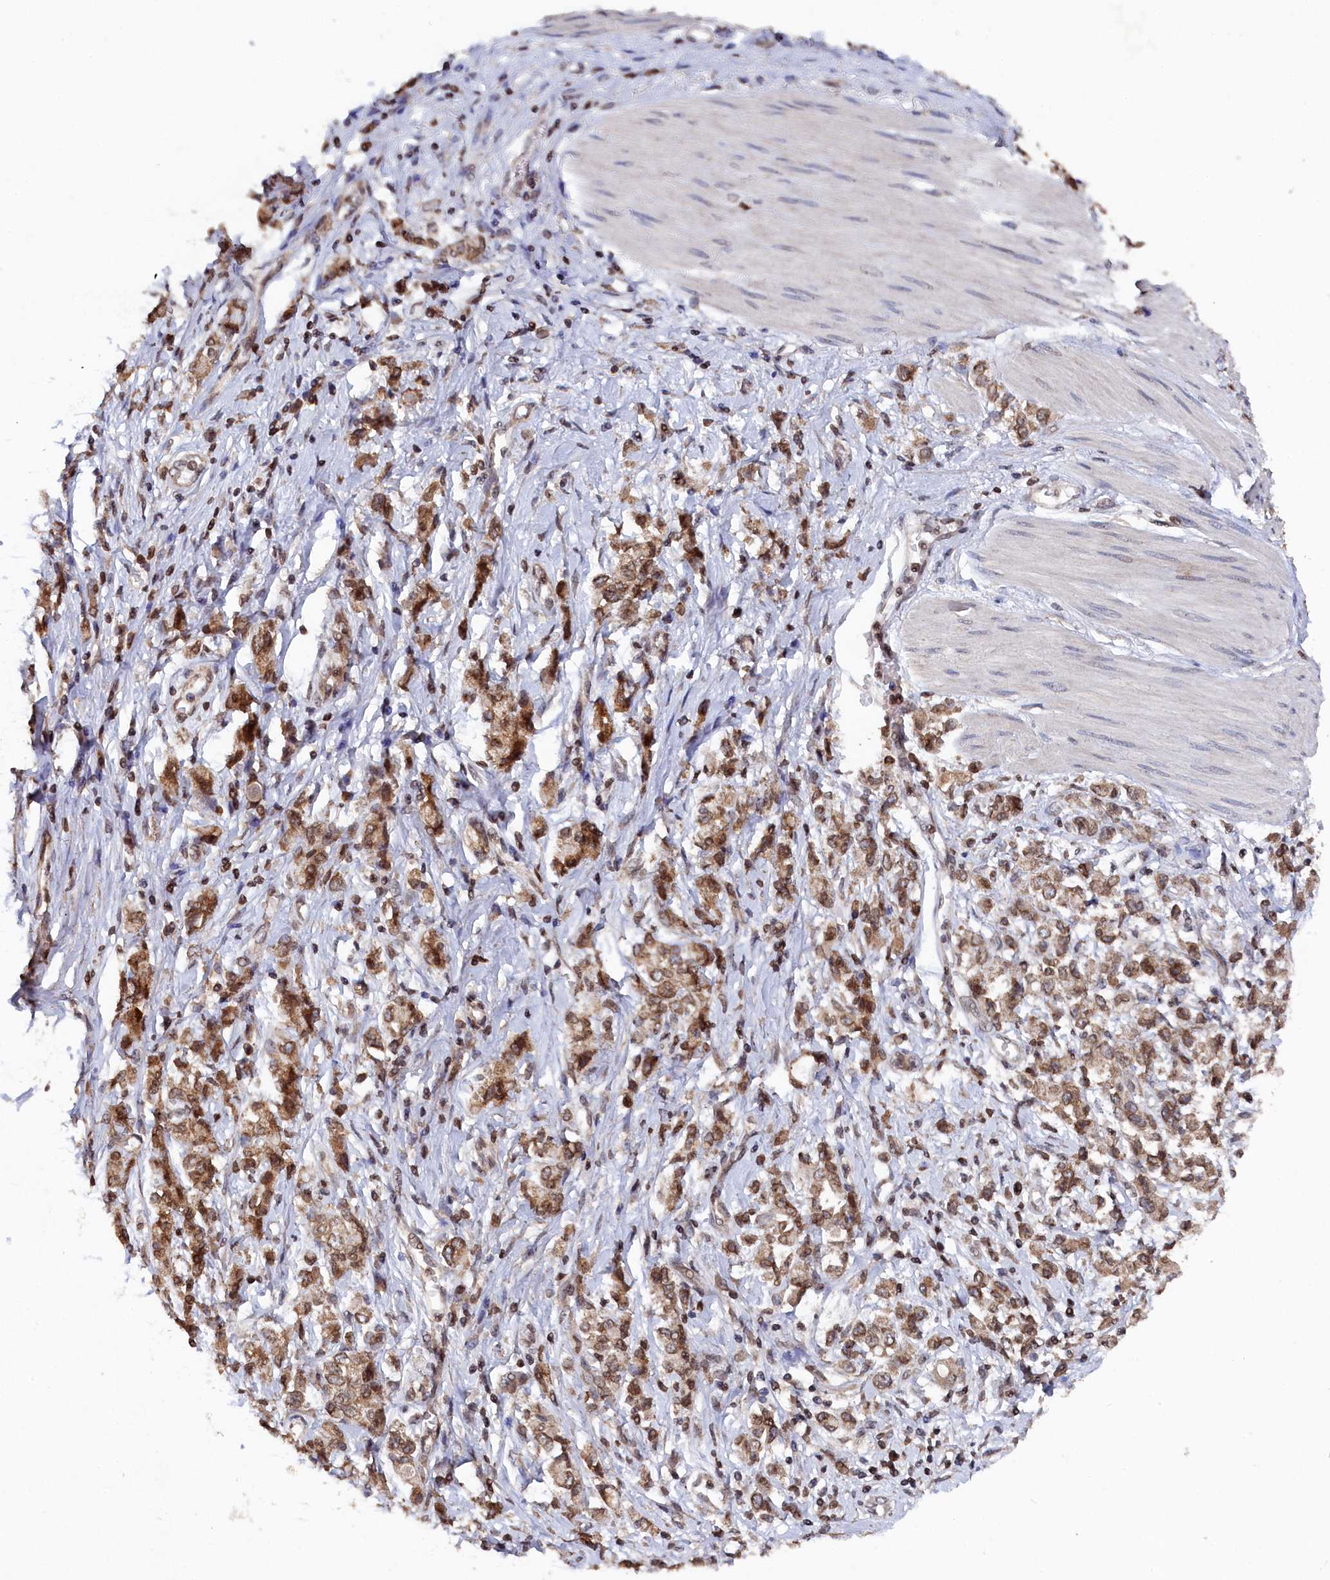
{"staining": {"intensity": "moderate", "quantity": ">75%", "location": "cytoplasmic/membranous"}, "tissue": "stomach cancer", "cell_type": "Tumor cells", "image_type": "cancer", "snomed": [{"axis": "morphology", "description": "Adenocarcinoma, NOS"}, {"axis": "topography", "description": "Stomach"}], "caption": "Approximately >75% of tumor cells in stomach cancer (adenocarcinoma) show moderate cytoplasmic/membranous protein positivity as visualized by brown immunohistochemical staining.", "gene": "ANKEF1", "patient": {"sex": "female", "age": 76}}